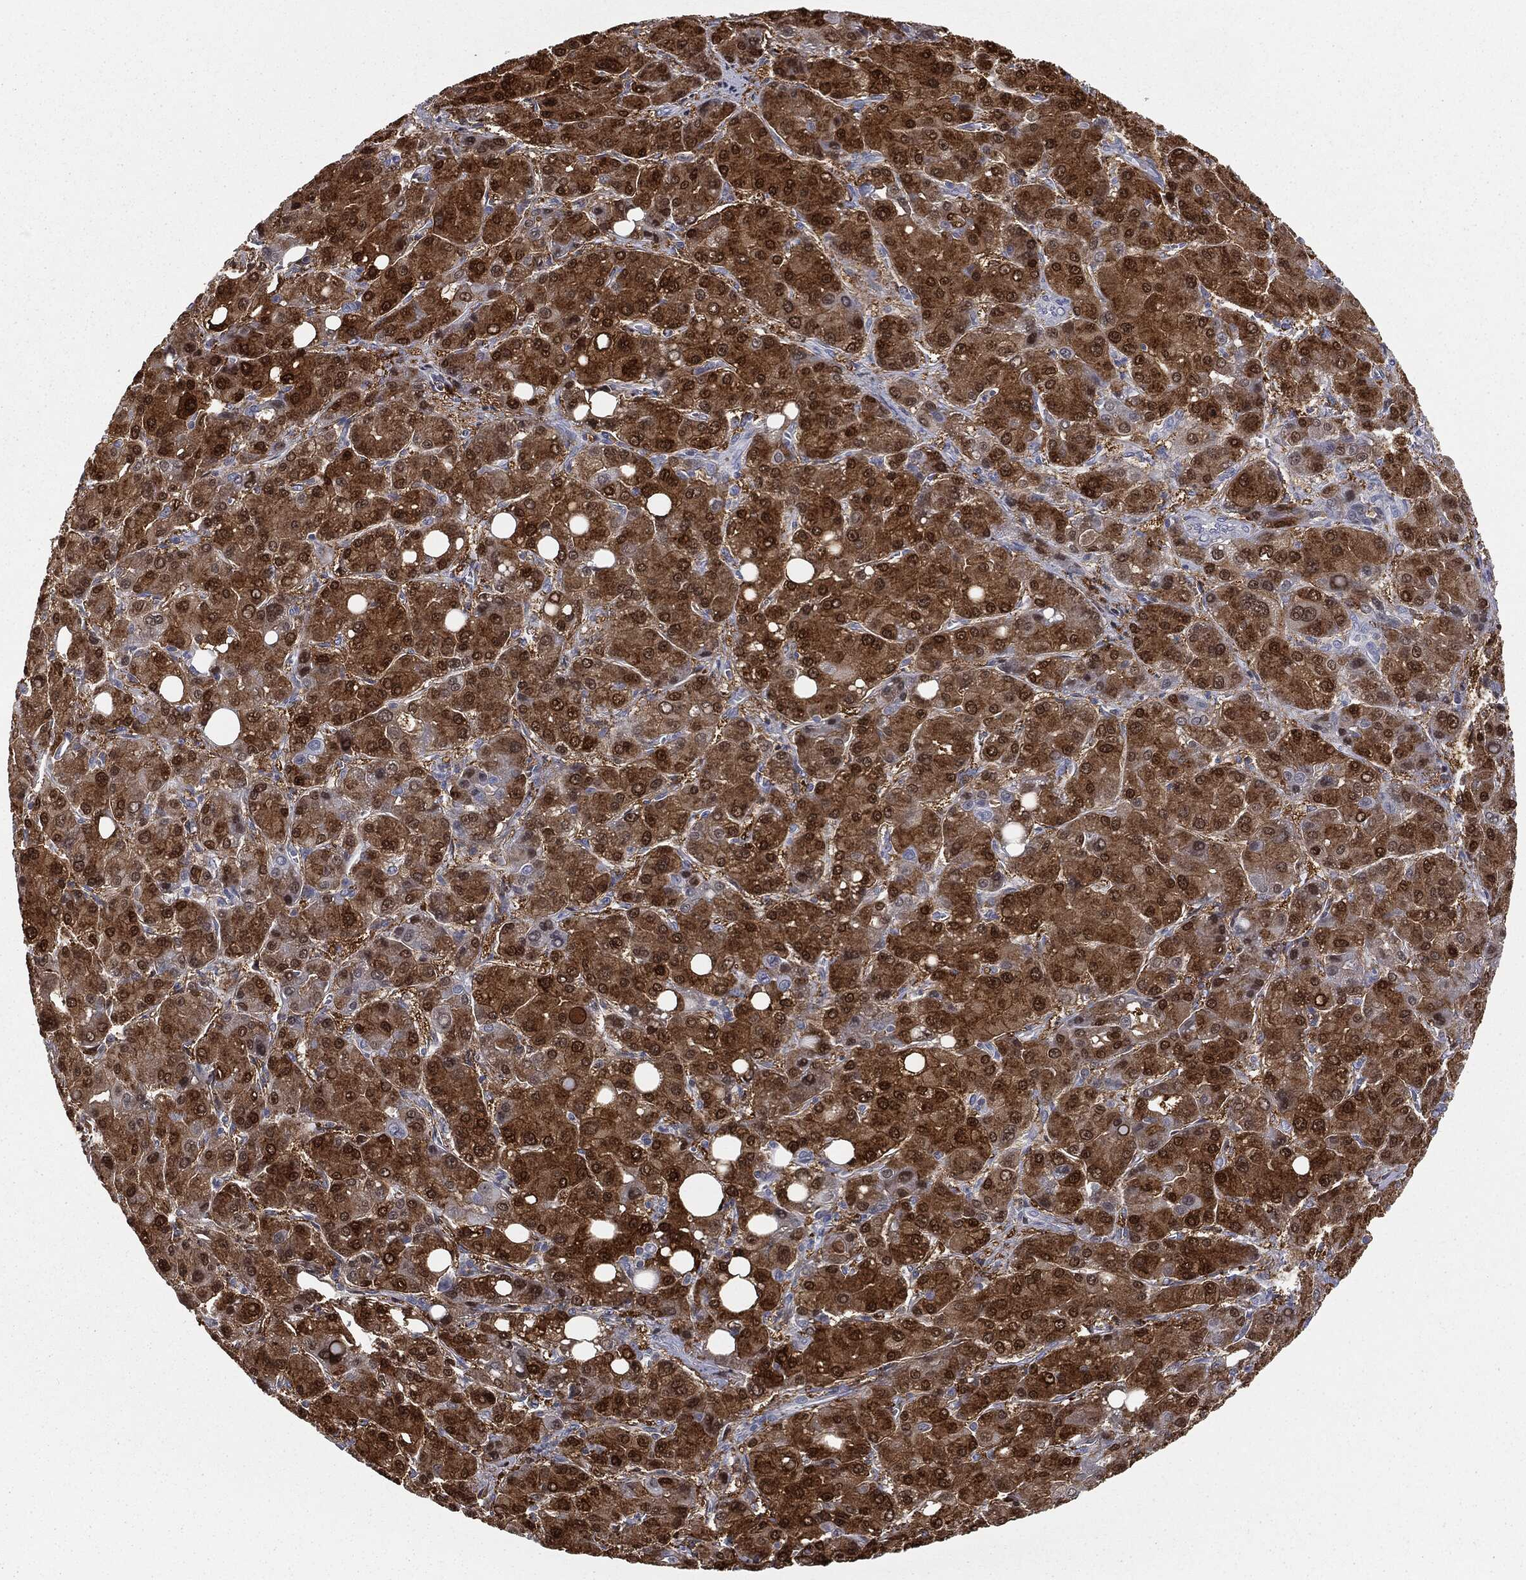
{"staining": {"intensity": "strong", "quantity": "25%-75%", "location": "cytoplasmic/membranous,nuclear"}, "tissue": "liver cancer", "cell_type": "Tumor cells", "image_type": "cancer", "snomed": [{"axis": "morphology", "description": "Carcinoma, Hepatocellular, NOS"}, {"axis": "topography", "description": "Liver"}], "caption": "This is a micrograph of IHC staining of hepatocellular carcinoma (liver), which shows strong staining in the cytoplasmic/membranous and nuclear of tumor cells.", "gene": "ALDOB", "patient": {"sex": "male", "age": 55}}